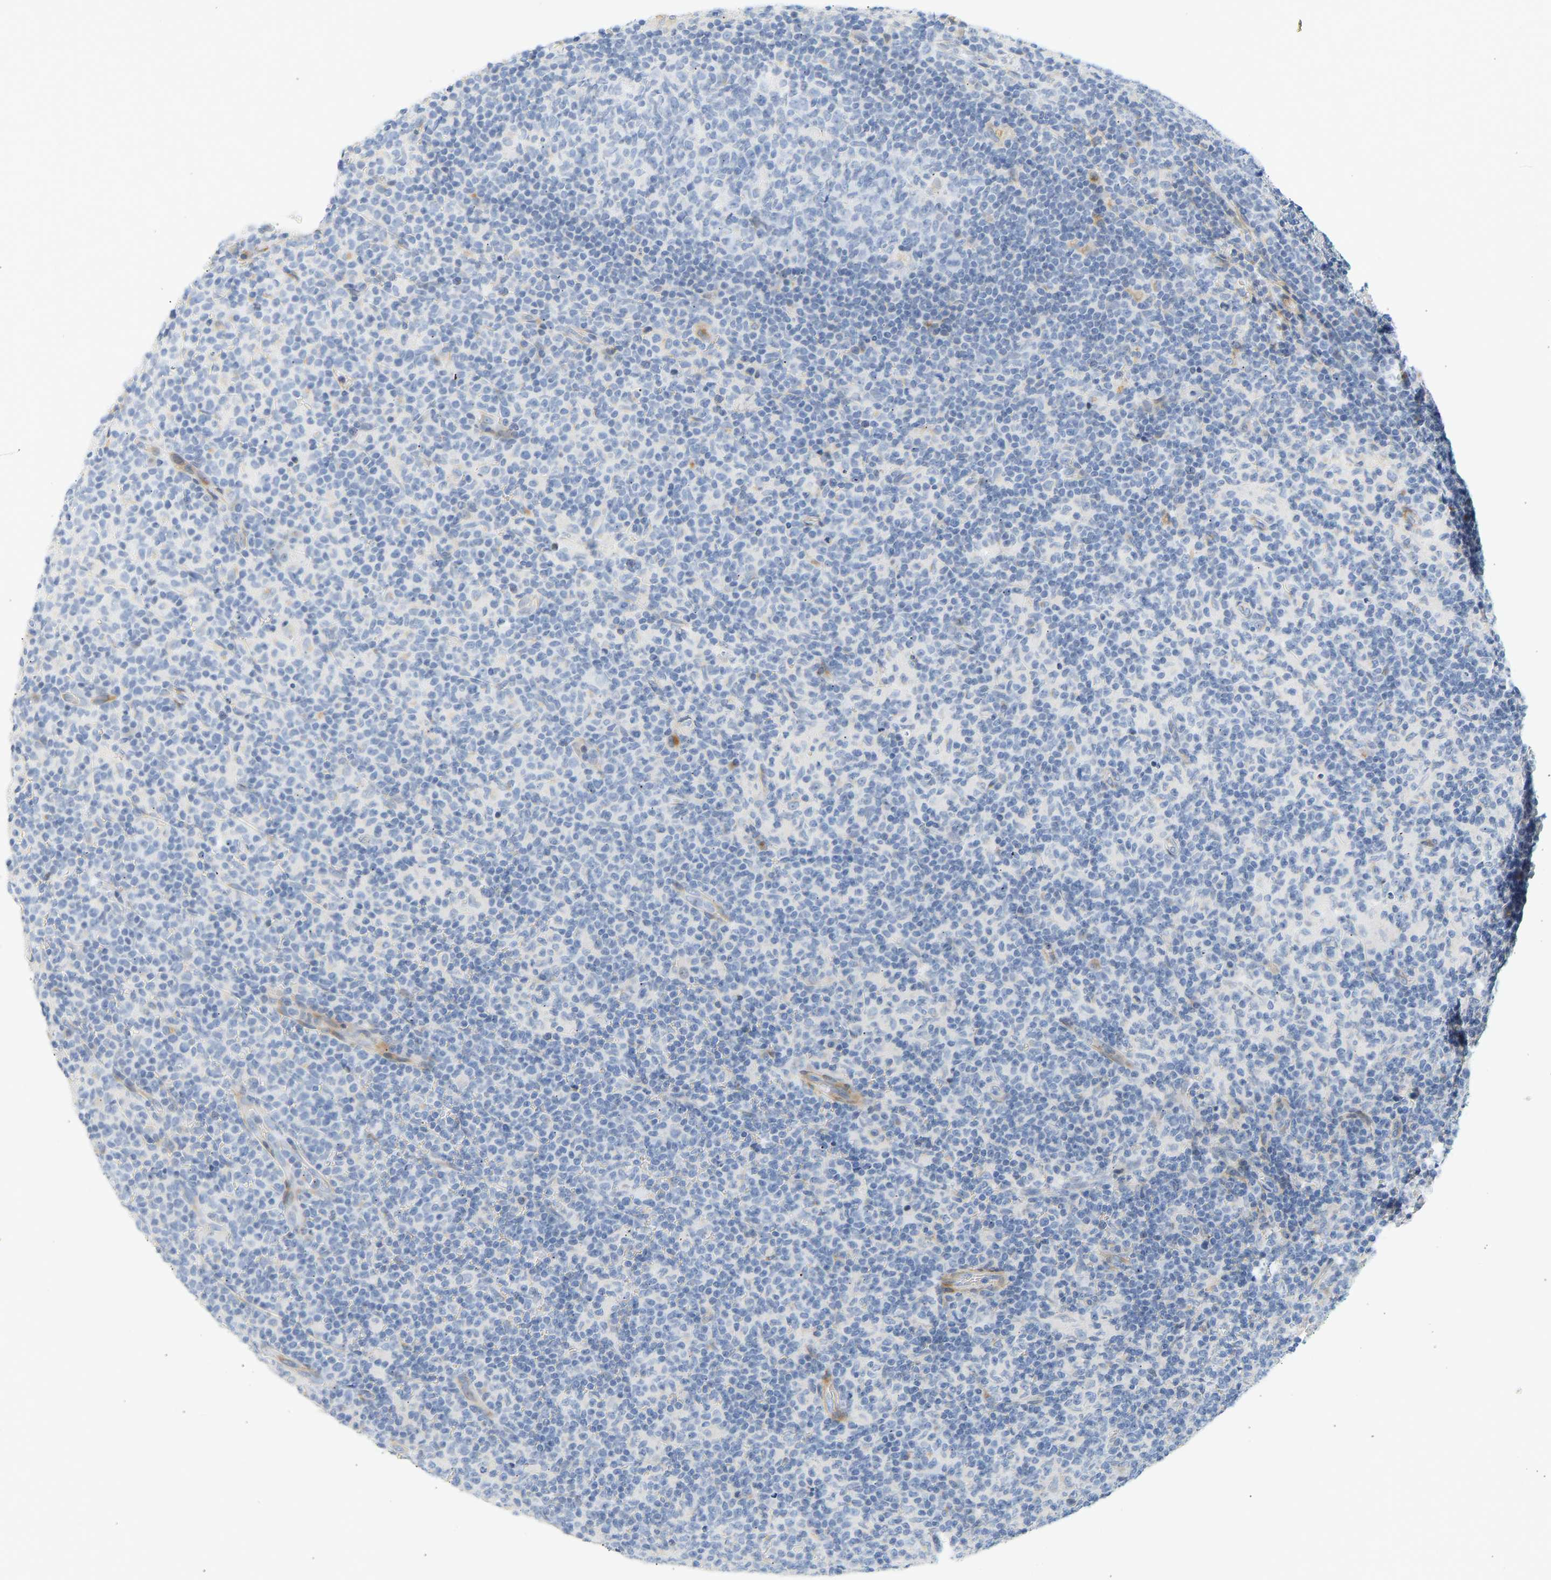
{"staining": {"intensity": "negative", "quantity": "none", "location": "none"}, "tissue": "lymph node", "cell_type": "Germinal center cells", "image_type": "normal", "snomed": [{"axis": "morphology", "description": "Normal tissue, NOS"}, {"axis": "morphology", "description": "Inflammation, NOS"}, {"axis": "topography", "description": "Lymph node"}], "caption": "Lymph node was stained to show a protein in brown. There is no significant expression in germinal center cells. The staining was performed using DAB (3,3'-diaminobenzidine) to visualize the protein expression in brown, while the nuclei were stained in blue with hematoxylin (Magnification: 20x).", "gene": "SLC30A7", "patient": {"sex": "male", "age": 55}}